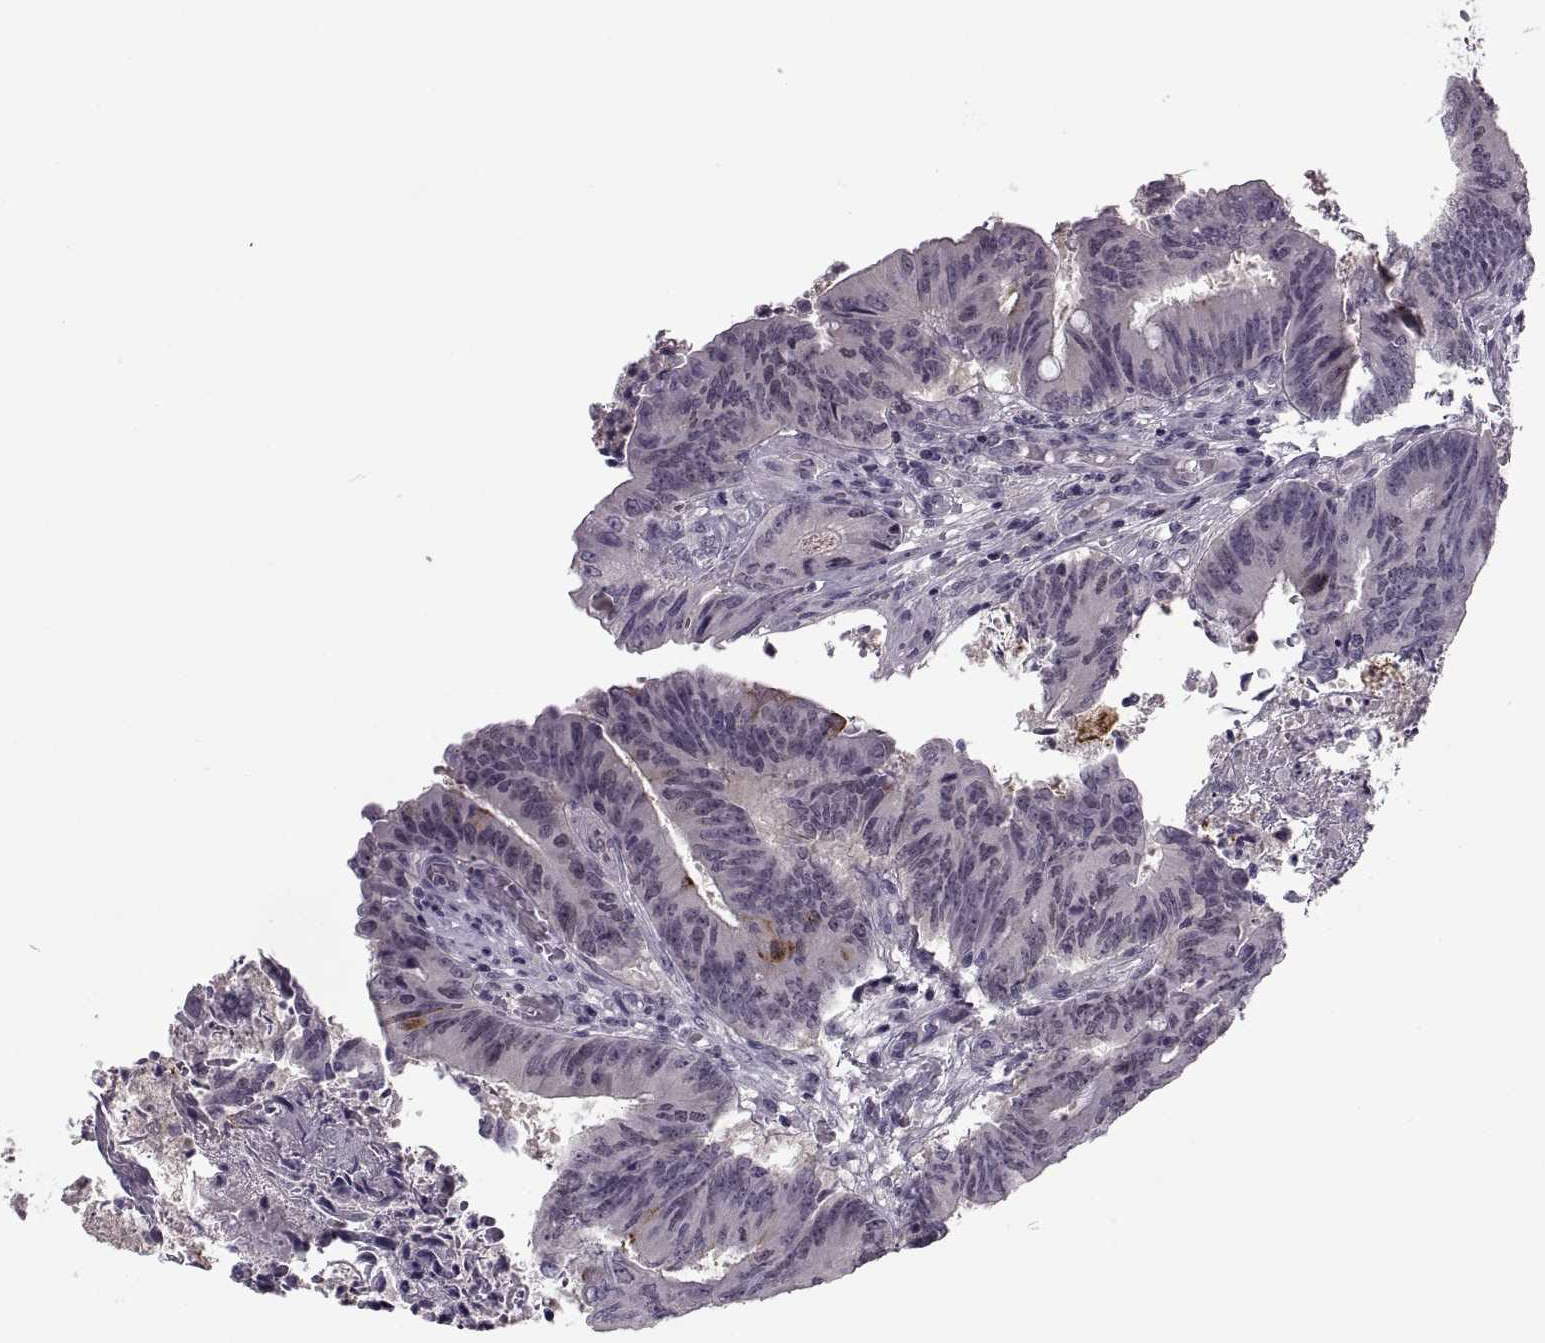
{"staining": {"intensity": "negative", "quantity": "none", "location": "none"}, "tissue": "colorectal cancer", "cell_type": "Tumor cells", "image_type": "cancer", "snomed": [{"axis": "morphology", "description": "Adenocarcinoma, NOS"}, {"axis": "topography", "description": "Colon"}], "caption": "Immunohistochemistry of colorectal adenocarcinoma exhibits no staining in tumor cells.", "gene": "CACNA1F", "patient": {"sex": "female", "age": 70}}